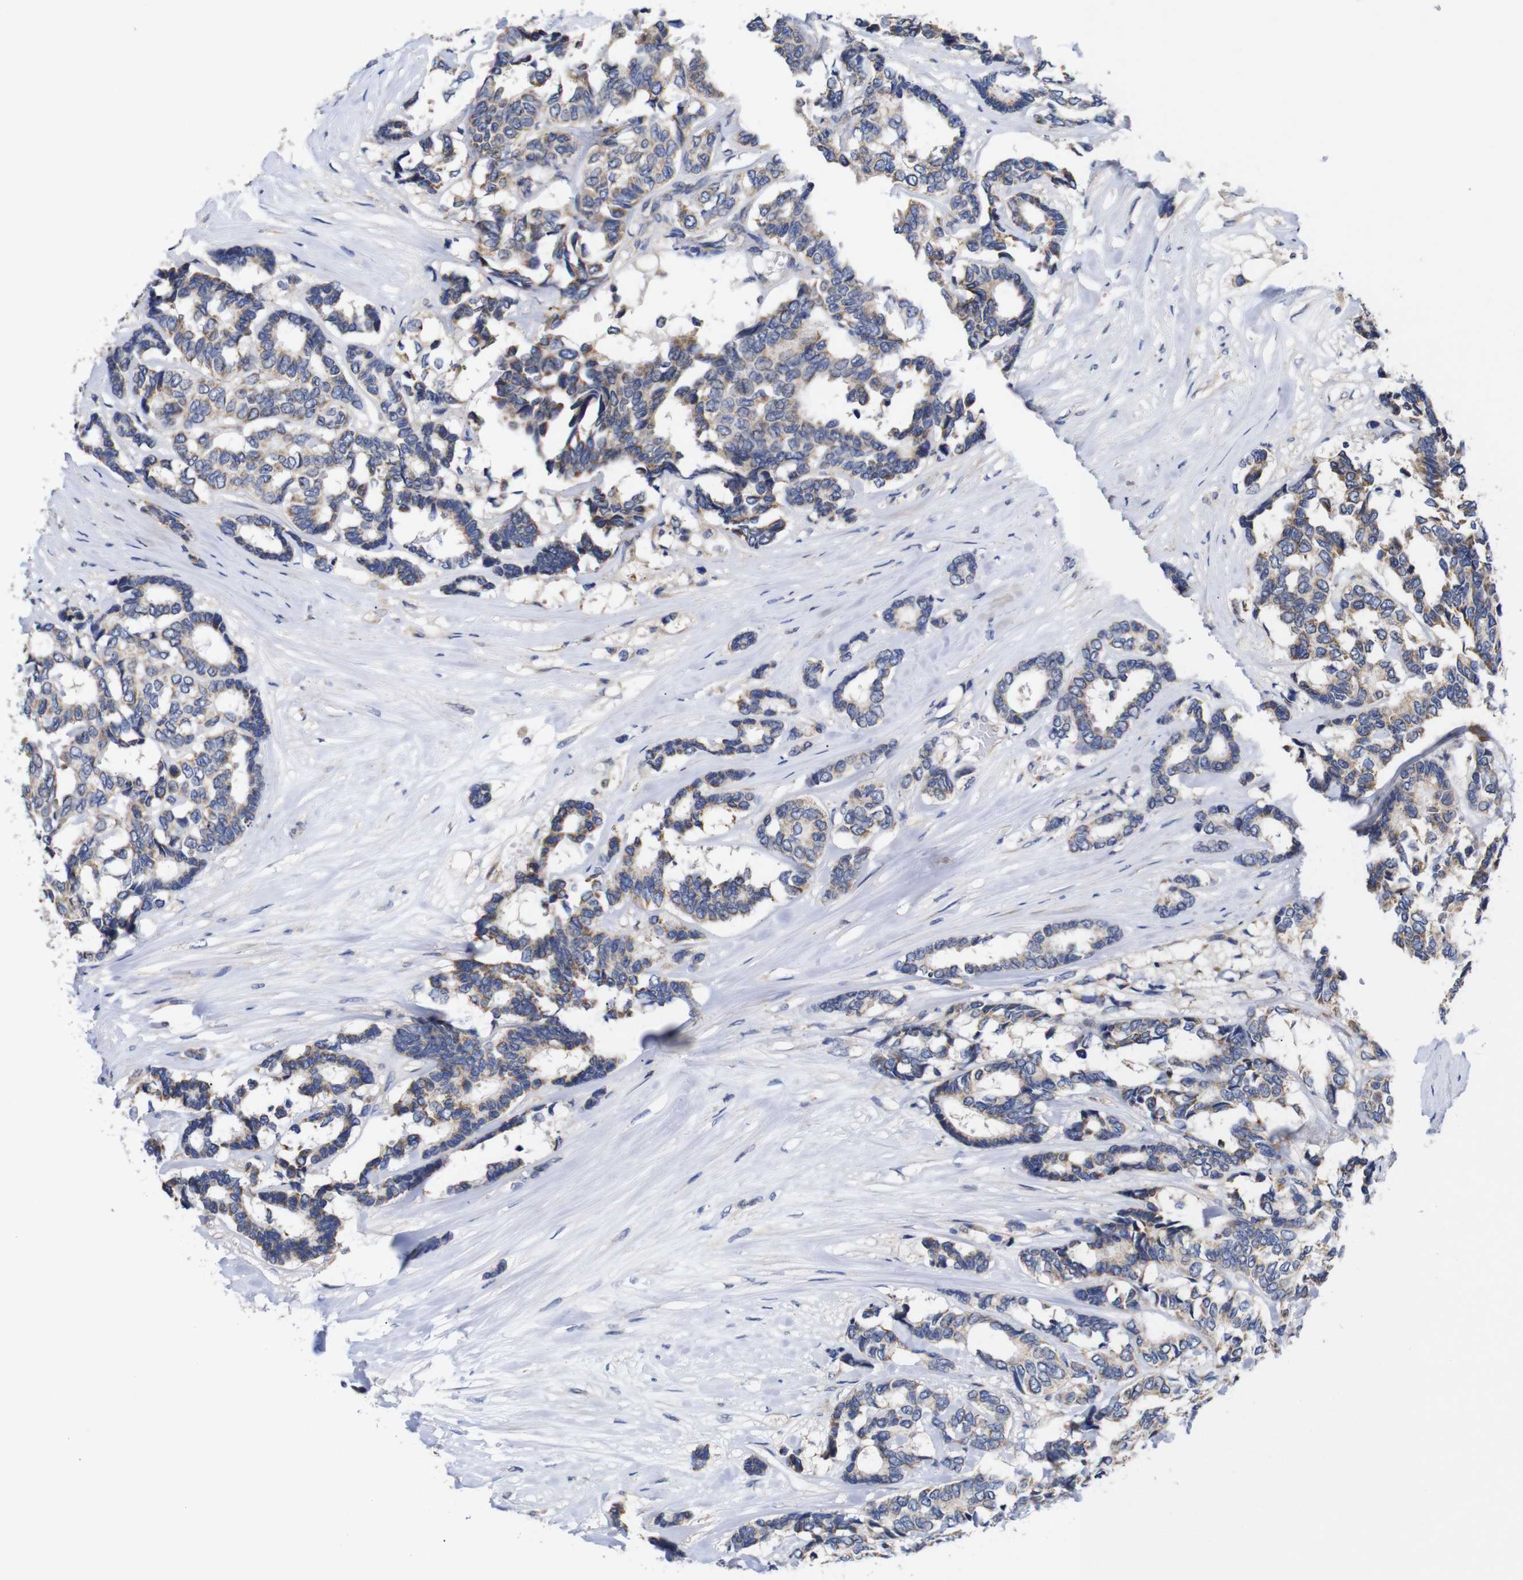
{"staining": {"intensity": "weak", "quantity": ">75%", "location": "cytoplasmic/membranous"}, "tissue": "breast cancer", "cell_type": "Tumor cells", "image_type": "cancer", "snomed": [{"axis": "morphology", "description": "Duct carcinoma"}, {"axis": "topography", "description": "Breast"}], "caption": "Immunohistochemistry (IHC) (DAB) staining of breast intraductal carcinoma shows weak cytoplasmic/membranous protein expression in approximately >75% of tumor cells.", "gene": "OPN3", "patient": {"sex": "female", "age": 87}}